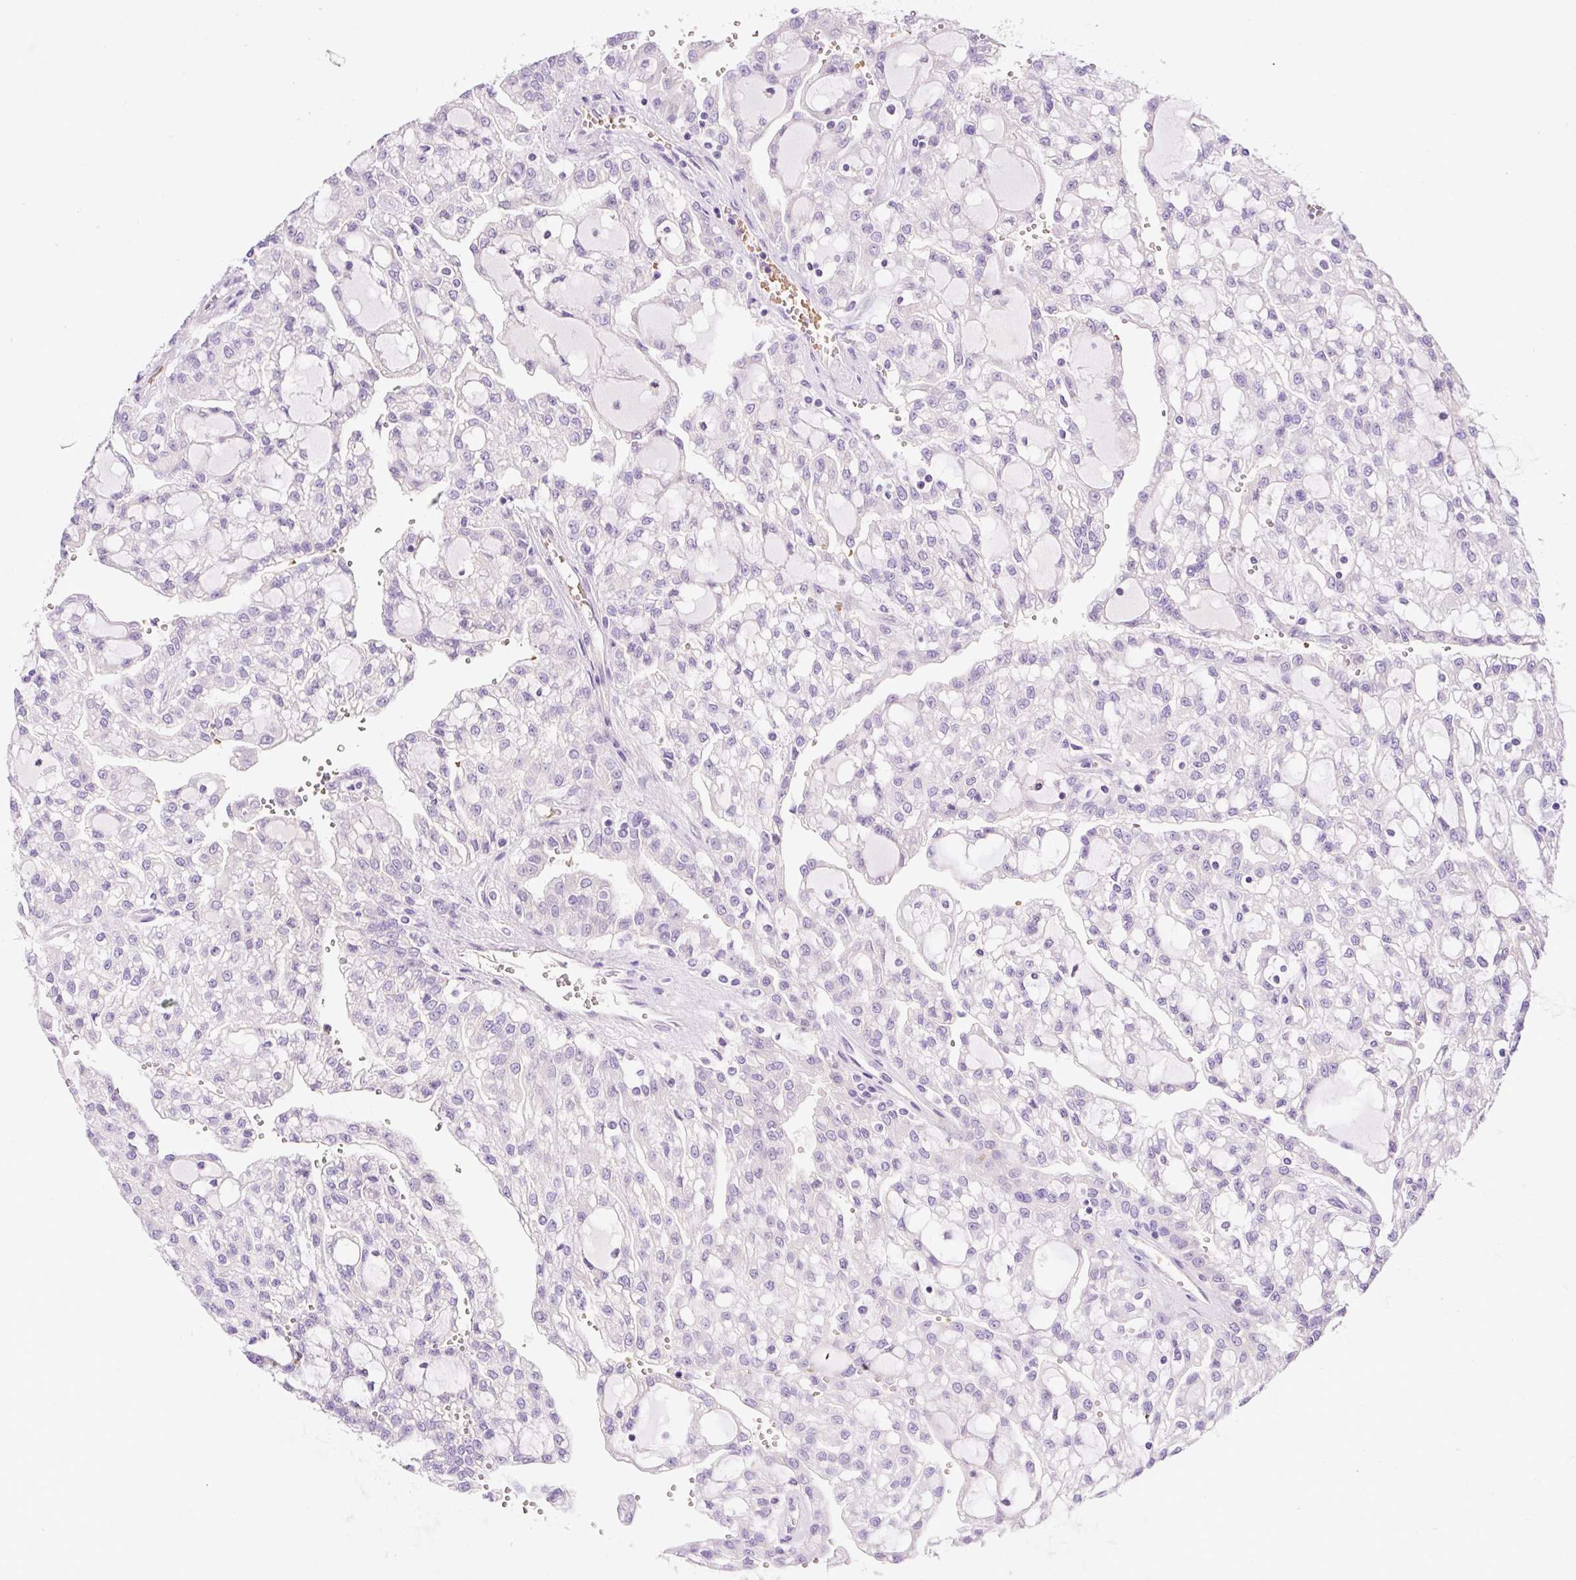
{"staining": {"intensity": "negative", "quantity": "none", "location": "none"}, "tissue": "renal cancer", "cell_type": "Tumor cells", "image_type": "cancer", "snomed": [{"axis": "morphology", "description": "Adenocarcinoma, NOS"}, {"axis": "topography", "description": "Kidney"}], "caption": "This is a image of immunohistochemistry (IHC) staining of renal adenocarcinoma, which shows no positivity in tumor cells. Brightfield microscopy of IHC stained with DAB (brown) and hematoxylin (blue), captured at high magnification.", "gene": "LHFPL5", "patient": {"sex": "male", "age": 63}}